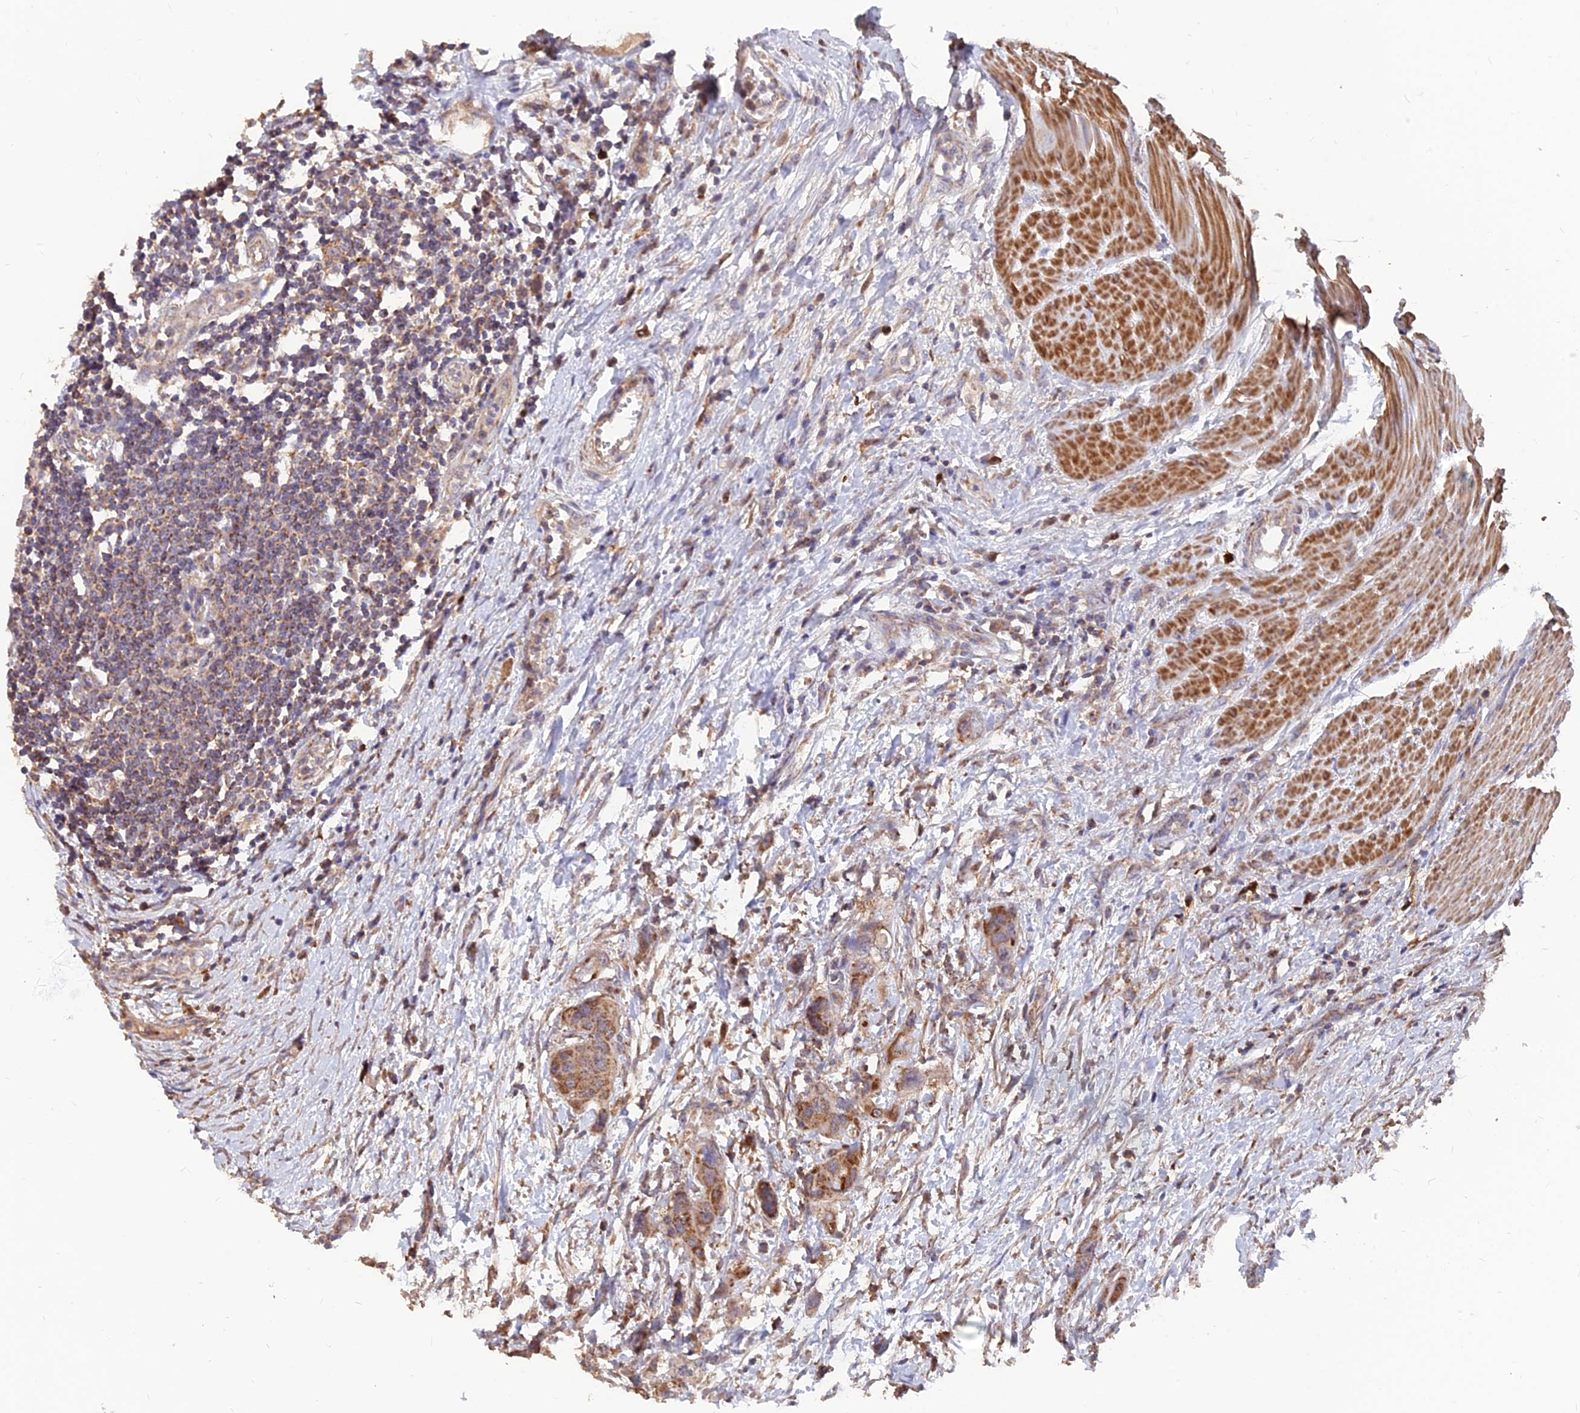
{"staining": {"intensity": "moderate", "quantity": "25%-75%", "location": "cytoplasmic/membranous"}, "tissue": "colorectal cancer", "cell_type": "Tumor cells", "image_type": "cancer", "snomed": [{"axis": "morphology", "description": "Adenocarcinoma, NOS"}, {"axis": "topography", "description": "Colon"}], "caption": "Protein expression analysis of human adenocarcinoma (colorectal) reveals moderate cytoplasmic/membranous positivity in approximately 25%-75% of tumor cells. The staining is performed using DAB brown chromogen to label protein expression. The nuclei are counter-stained blue using hematoxylin.", "gene": "IFT22", "patient": {"sex": "male", "age": 77}}